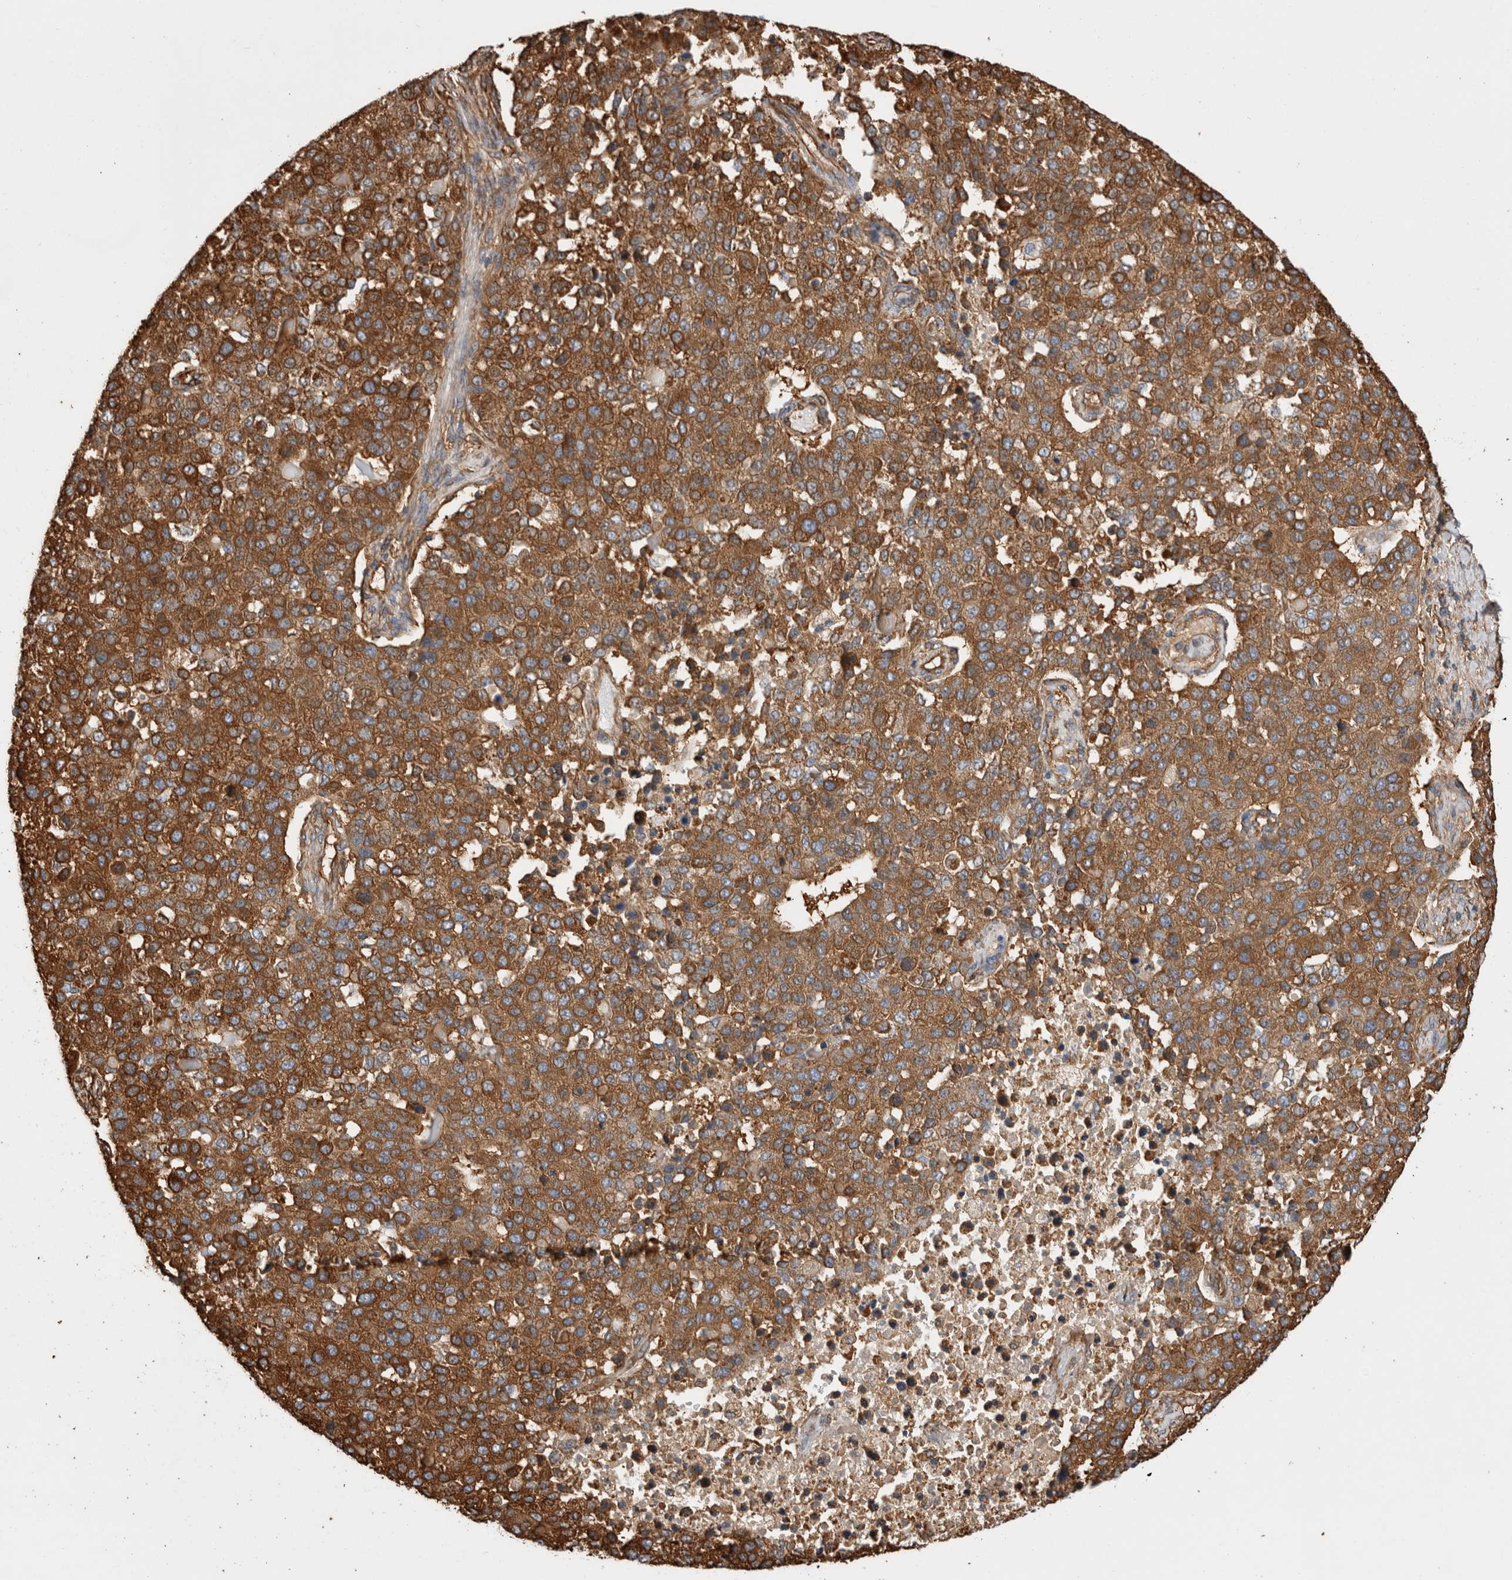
{"staining": {"intensity": "strong", "quantity": ">75%", "location": "cytoplasmic/membranous"}, "tissue": "pancreatic cancer", "cell_type": "Tumor cells", "image_type": "cancer", "snomed": [{"axis": "morphology", "description": "Adenocarcinoma, NOS"}, {"axis": "topography", "description": "Pancreas"}], "caption": "Strong cytoplasmic/membranous protein staining is appreciated in approximately >75% of tumor cells in pancreatic adenocarcinoma. The staining was performed using DAB to visualize the protein expression in brown, while the nuclei were stained in blue with hematoxylin (Magnification: 20x).", "gene": "ZNF397", "patient": {"sex": "female", "age": 61}}